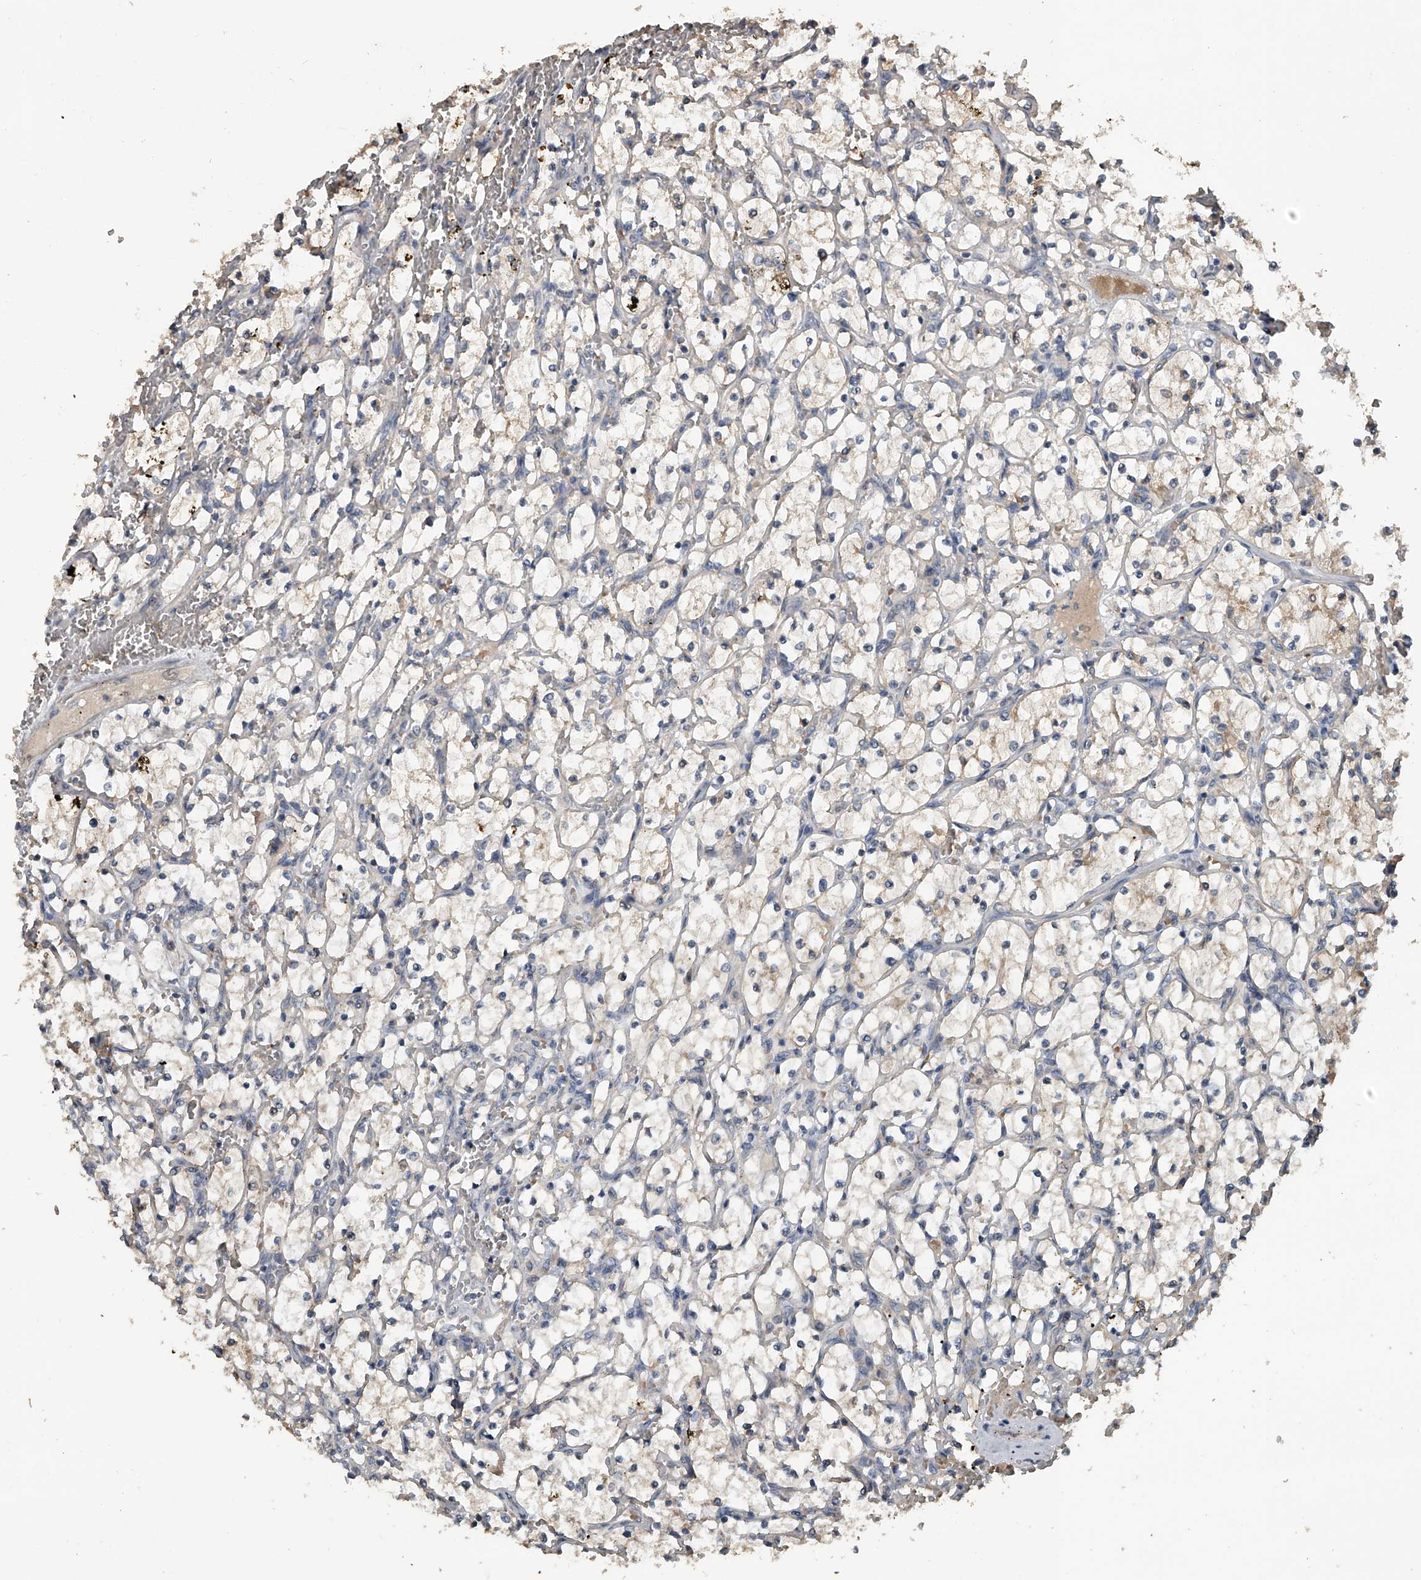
{"staining": {"intensity": "weak", "quantity": "<25%", "location": "cytoplasmic/membranous"}, "tissue": "renal cancer", "cell_type": "Tumor cells", "image_type": "cancer", "snomed": [{"axis": "morphology", "description": "Adenocarcinoma, NOS"}, {"axis": "topography", "description": "Kidney"}], "caption": "DAB (3,3'-diaminobenzidine) immunohistochemical staining of renal adenocarcinoma displays no significant staining in tumor cells. (DAB immunohistochemistry, high magnification).", "gene": "DOCK9", "patient": {"sex": "female", "age": 69}}